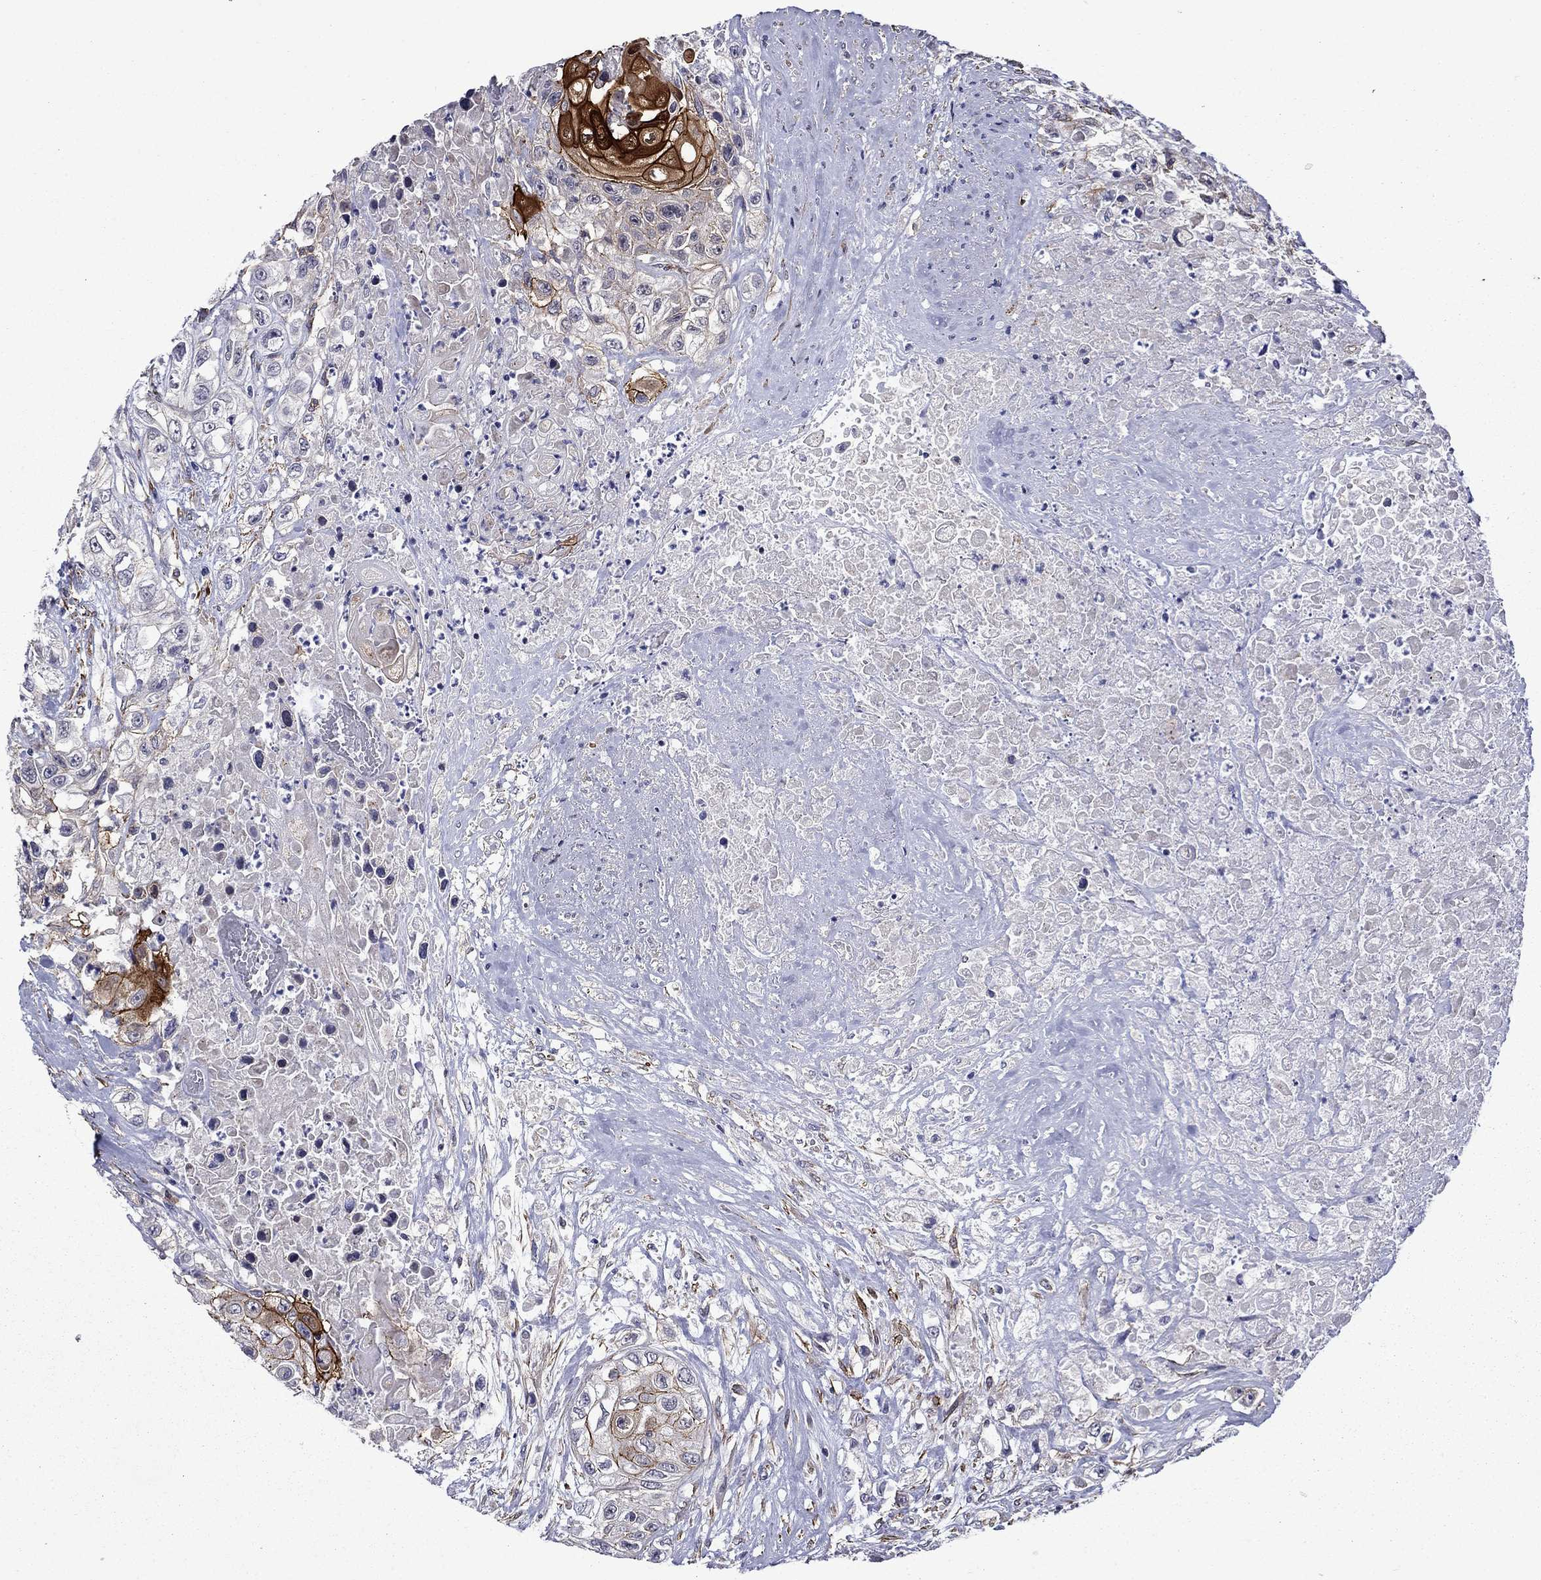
{"staining": {"intensity": "strong", "quantity": "<25%", "location": "cytoplasmic/membranous"}, "tissue": "urothelial cancer", "cell_type": "Tumor cells", "image_type": "cancer", "snomed": [{"axis": "morphology", "description": "Urothelial carcinoma, High grade"}, {"axis": "topography", "description": "Urinary bladder"}], "caption": "A high-resolution histopathology image shows immunohistochemistry staining of high-grade urothelial carcinoma, which shows strong cytoplasmic/membranous staining in approximately <25% of tumor cells. The protein of interest is shown in brown color, while the nuclei are stained blue.", "gene": "LMO7", "patient": {"sex": "female", "age": 56}}